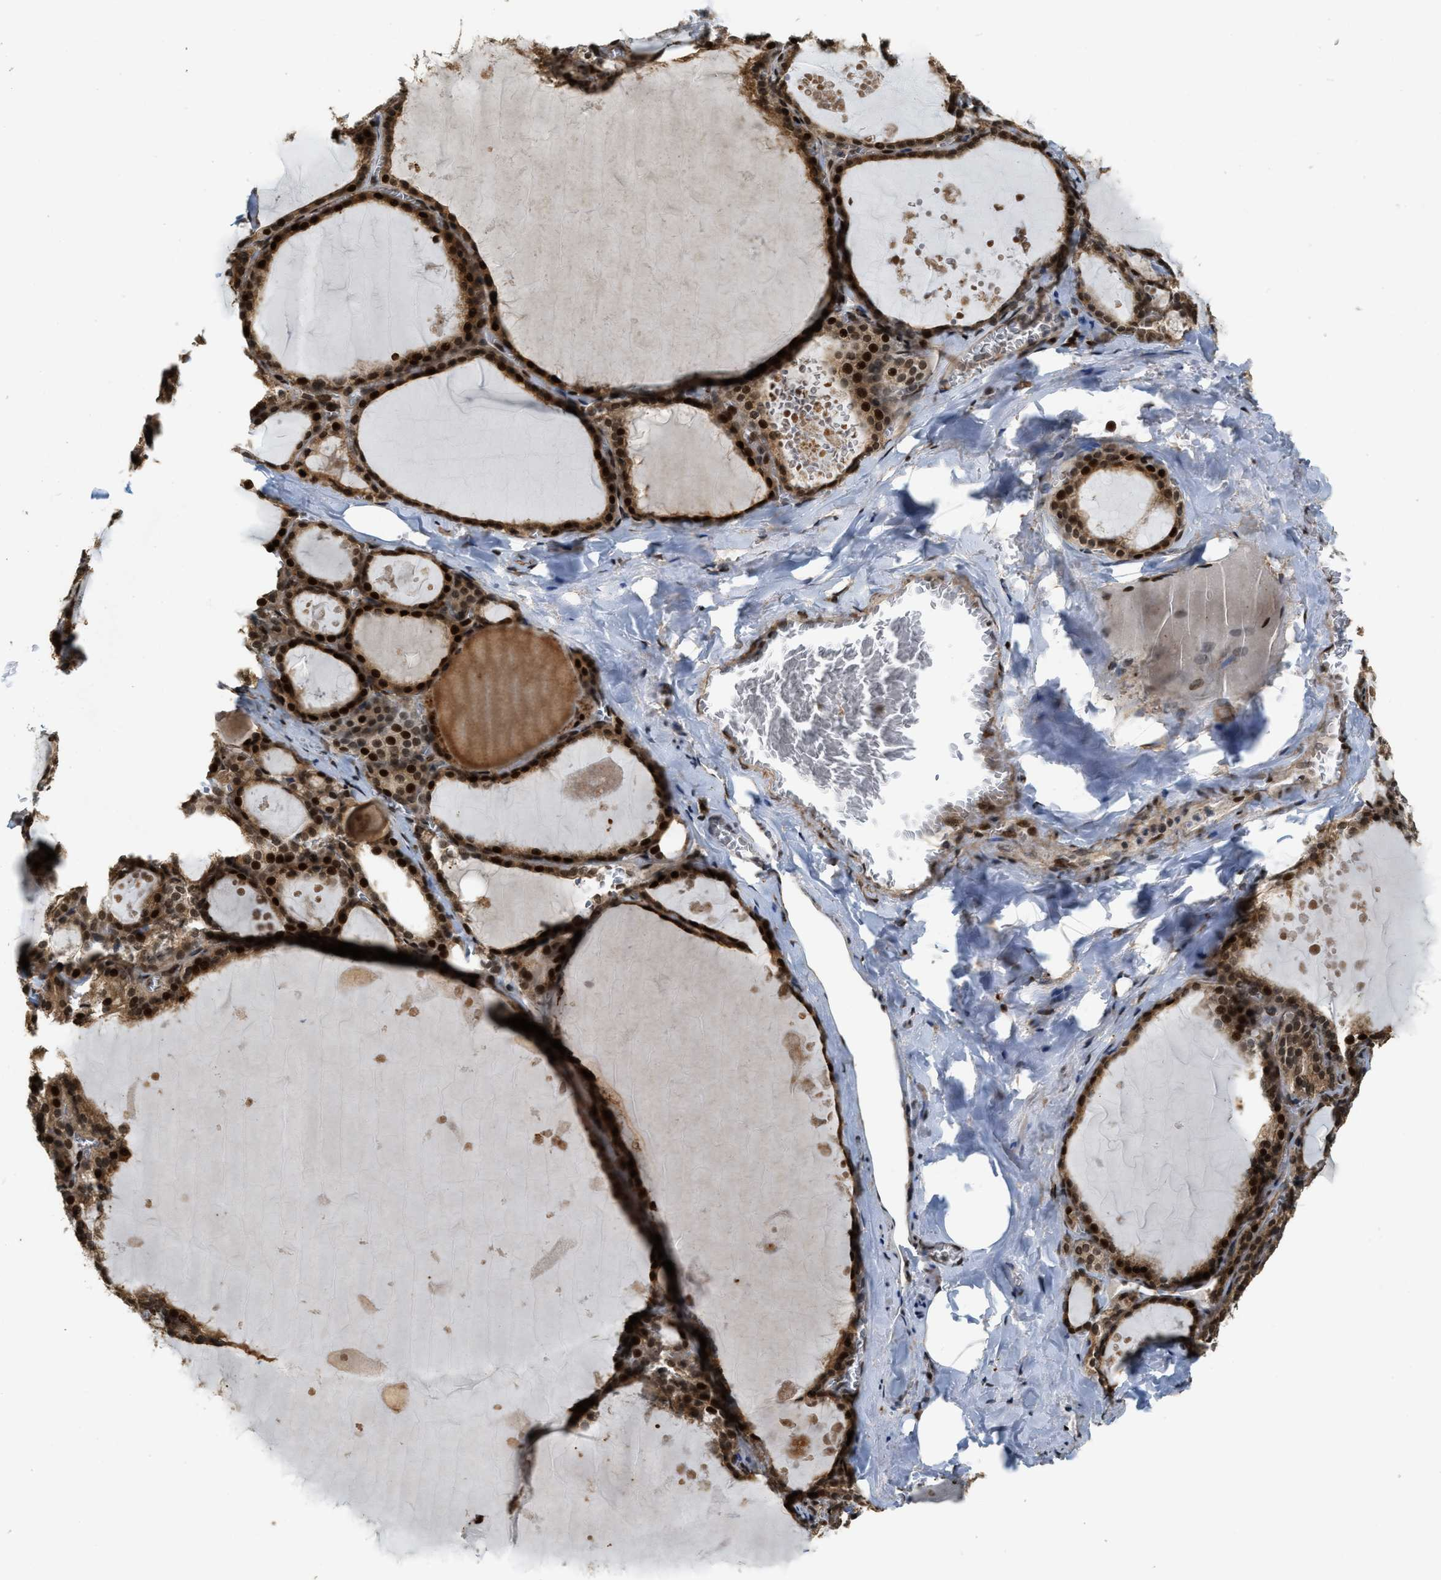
{"staining": {"intensity": "strong", "quantity": ">75%", "location": "cytoplasmic/membranous,nuclear"}, "tissue": "thyroid gland", "cell_type": "Glandular cells", "image_type": "normal", "snomed": [{"axis": "morphology", "description": "Normal tissue, NOS"}, {"axis": "topography", "description": "Thyroid gland"}], "caption": "Protein expression analysis of normal thyroid gland exhibits strong cytoplasmic/membranous,nuclear staining in approximately >75% of glandular cells. The staining was performed using DAB, with brown indicating positive protein expression. Nuclei are stained blue with hematoxylin.", "gene": "SERTAD2", "patient": {"sex": "male", "age": 56}}